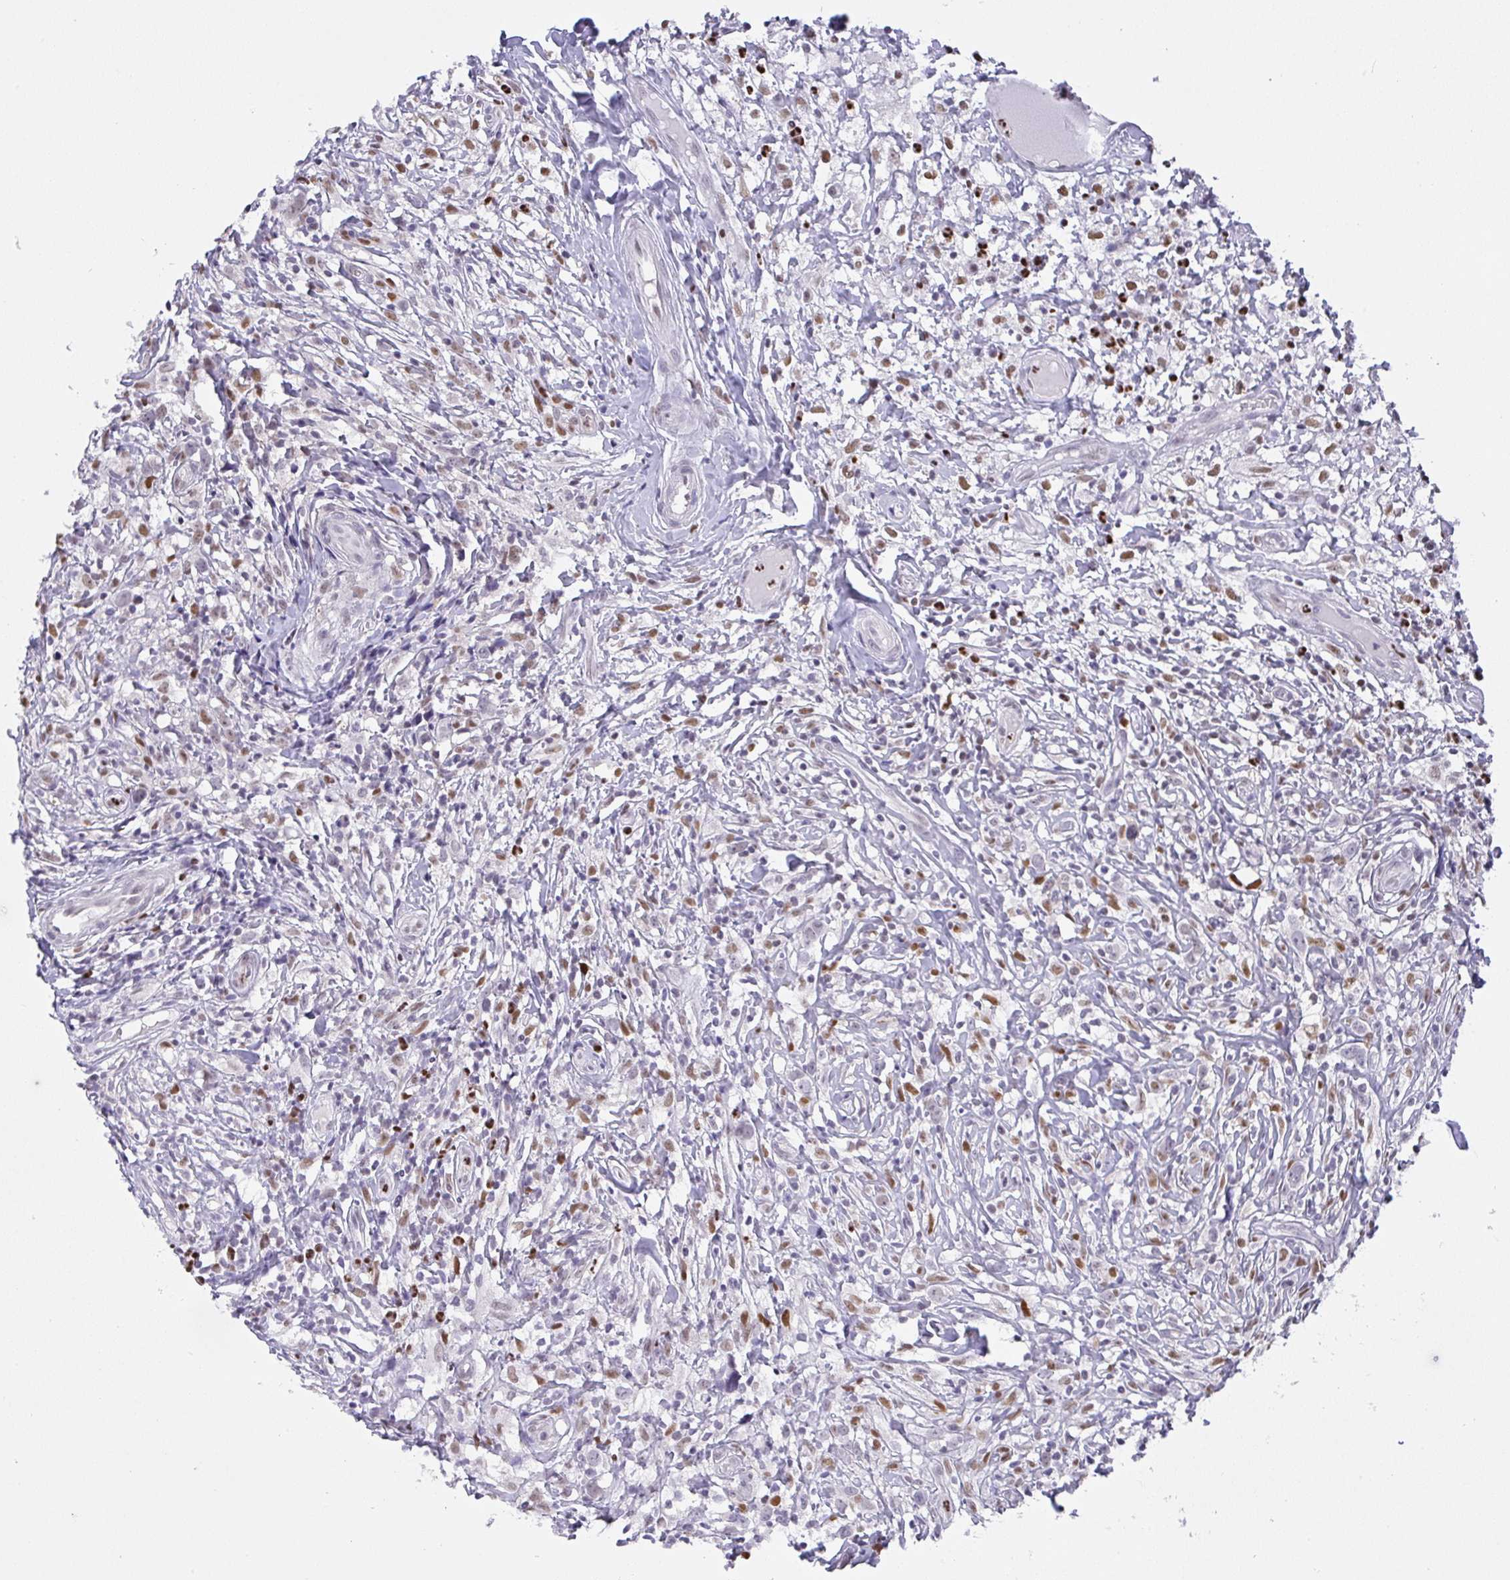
{"staining": {"intensity": "negative", "quantity": "none", "location": "none"}, "tissue": "lymphoma", "cell_type": "Tumor cells", "image_type": "cancer", "snomed": [{"axis": "morphology", "description": "Hodgkin's disease, NOS"}, {"axis": "topography", "description": "No Tissue"}], "caption": "Immunohistochemical staining of lymphoma displays no significant expression in tumor cells. Brightfield microscopy of IHC stained with DAB (3,3'-diaminobenzidine) (brown) and hematoxylin (blue), captured at high magnification.", "gene": "BBX", "patient": {"sex": "female", "age": 21}}